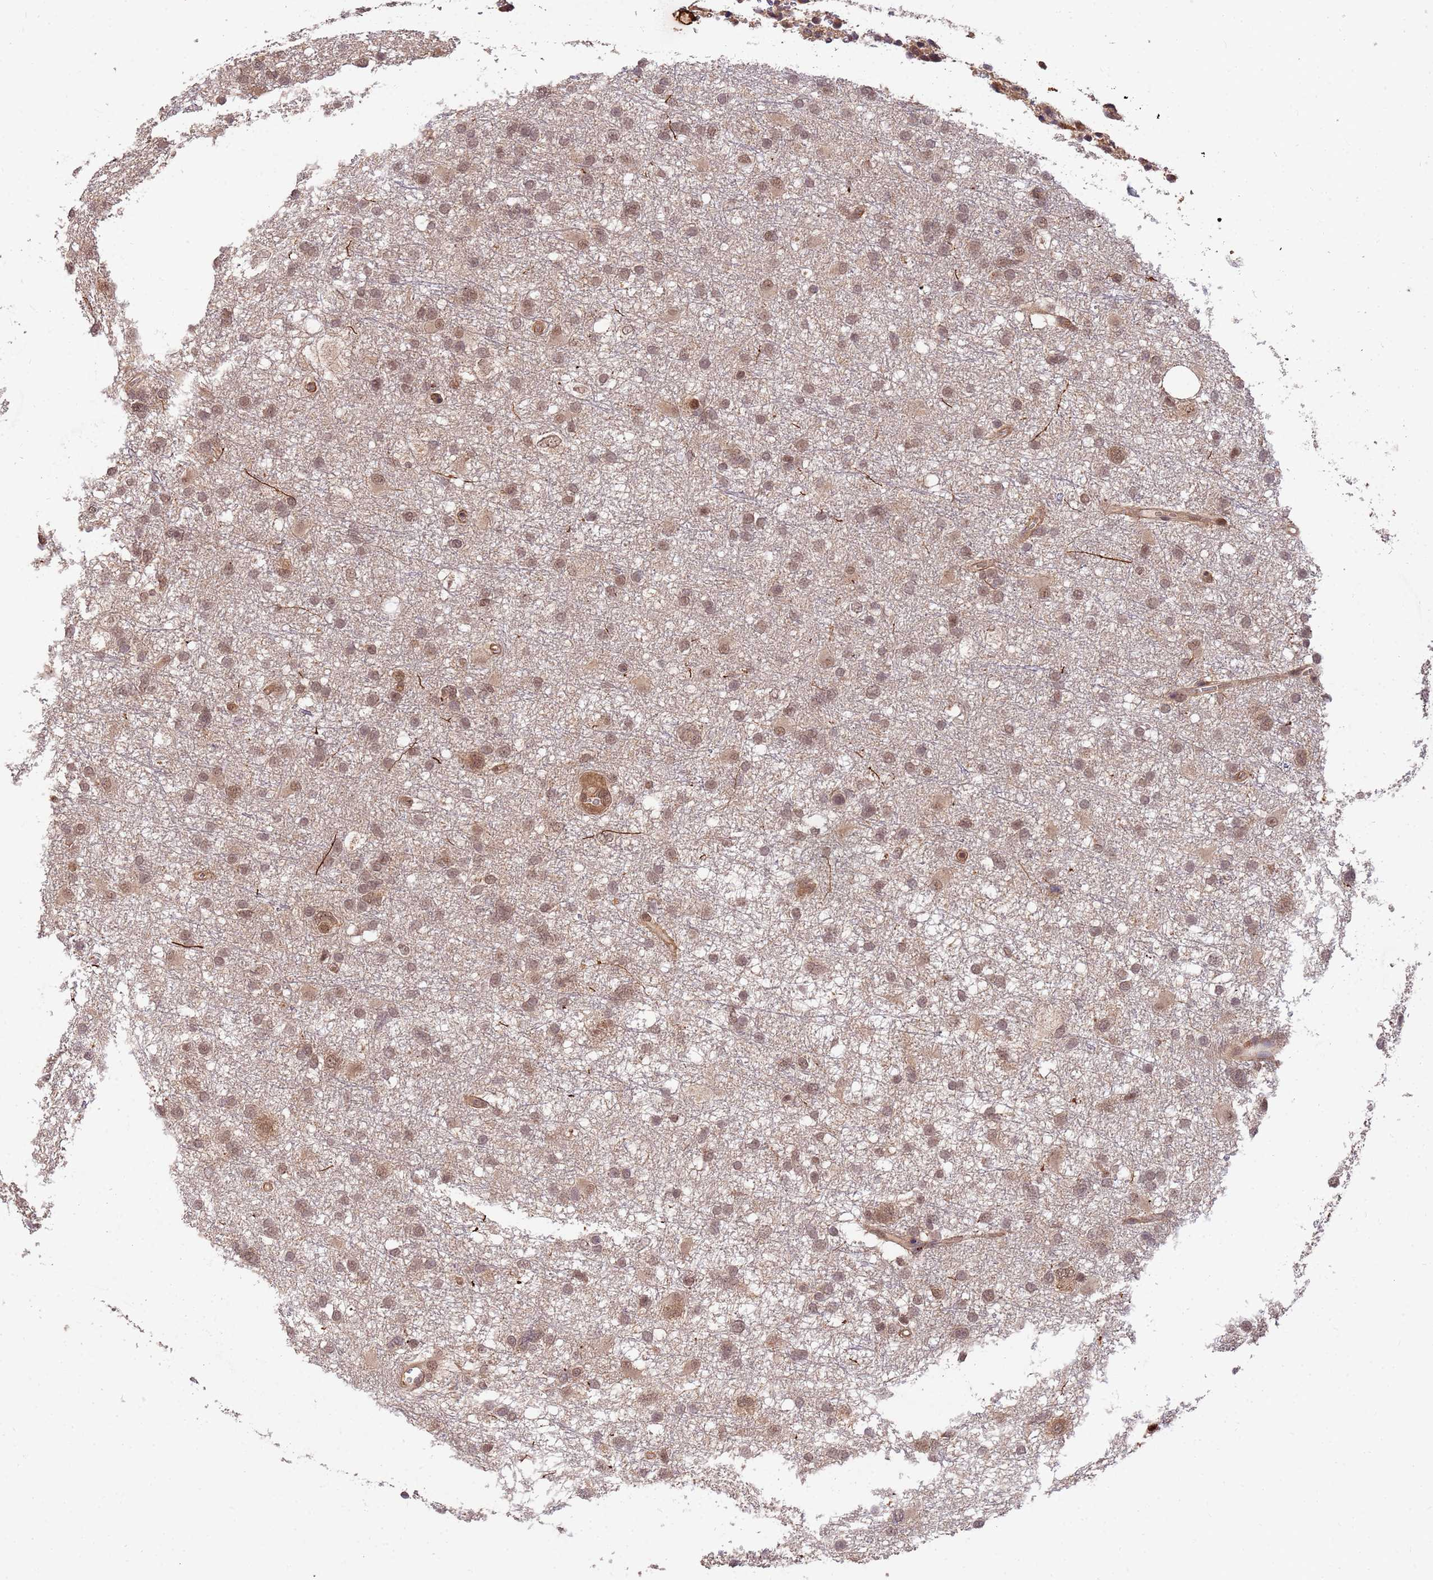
{"staining": {"intensity": "moderate", "quantity": ">75%", "location": "nuclear"}, "tissue": "glioma", "cell_type": "Tumor cells", "image_type": "cancer", "snomed": [{"axis": "morphology", "description": "Glioma, malignant, High grade"}, {"axis": "topography", "description": "Brain"}], "caption": "Immunohistochemical staining of human malignant glioma (high-grade) reveals moderate nuclear protein positivity in approximately >75% of tumor cells. The protein is shown in brown color, while the nuclei are stained blue.", "gene": "ZNF619", "patient": {"sex": "male", "age": 61}}